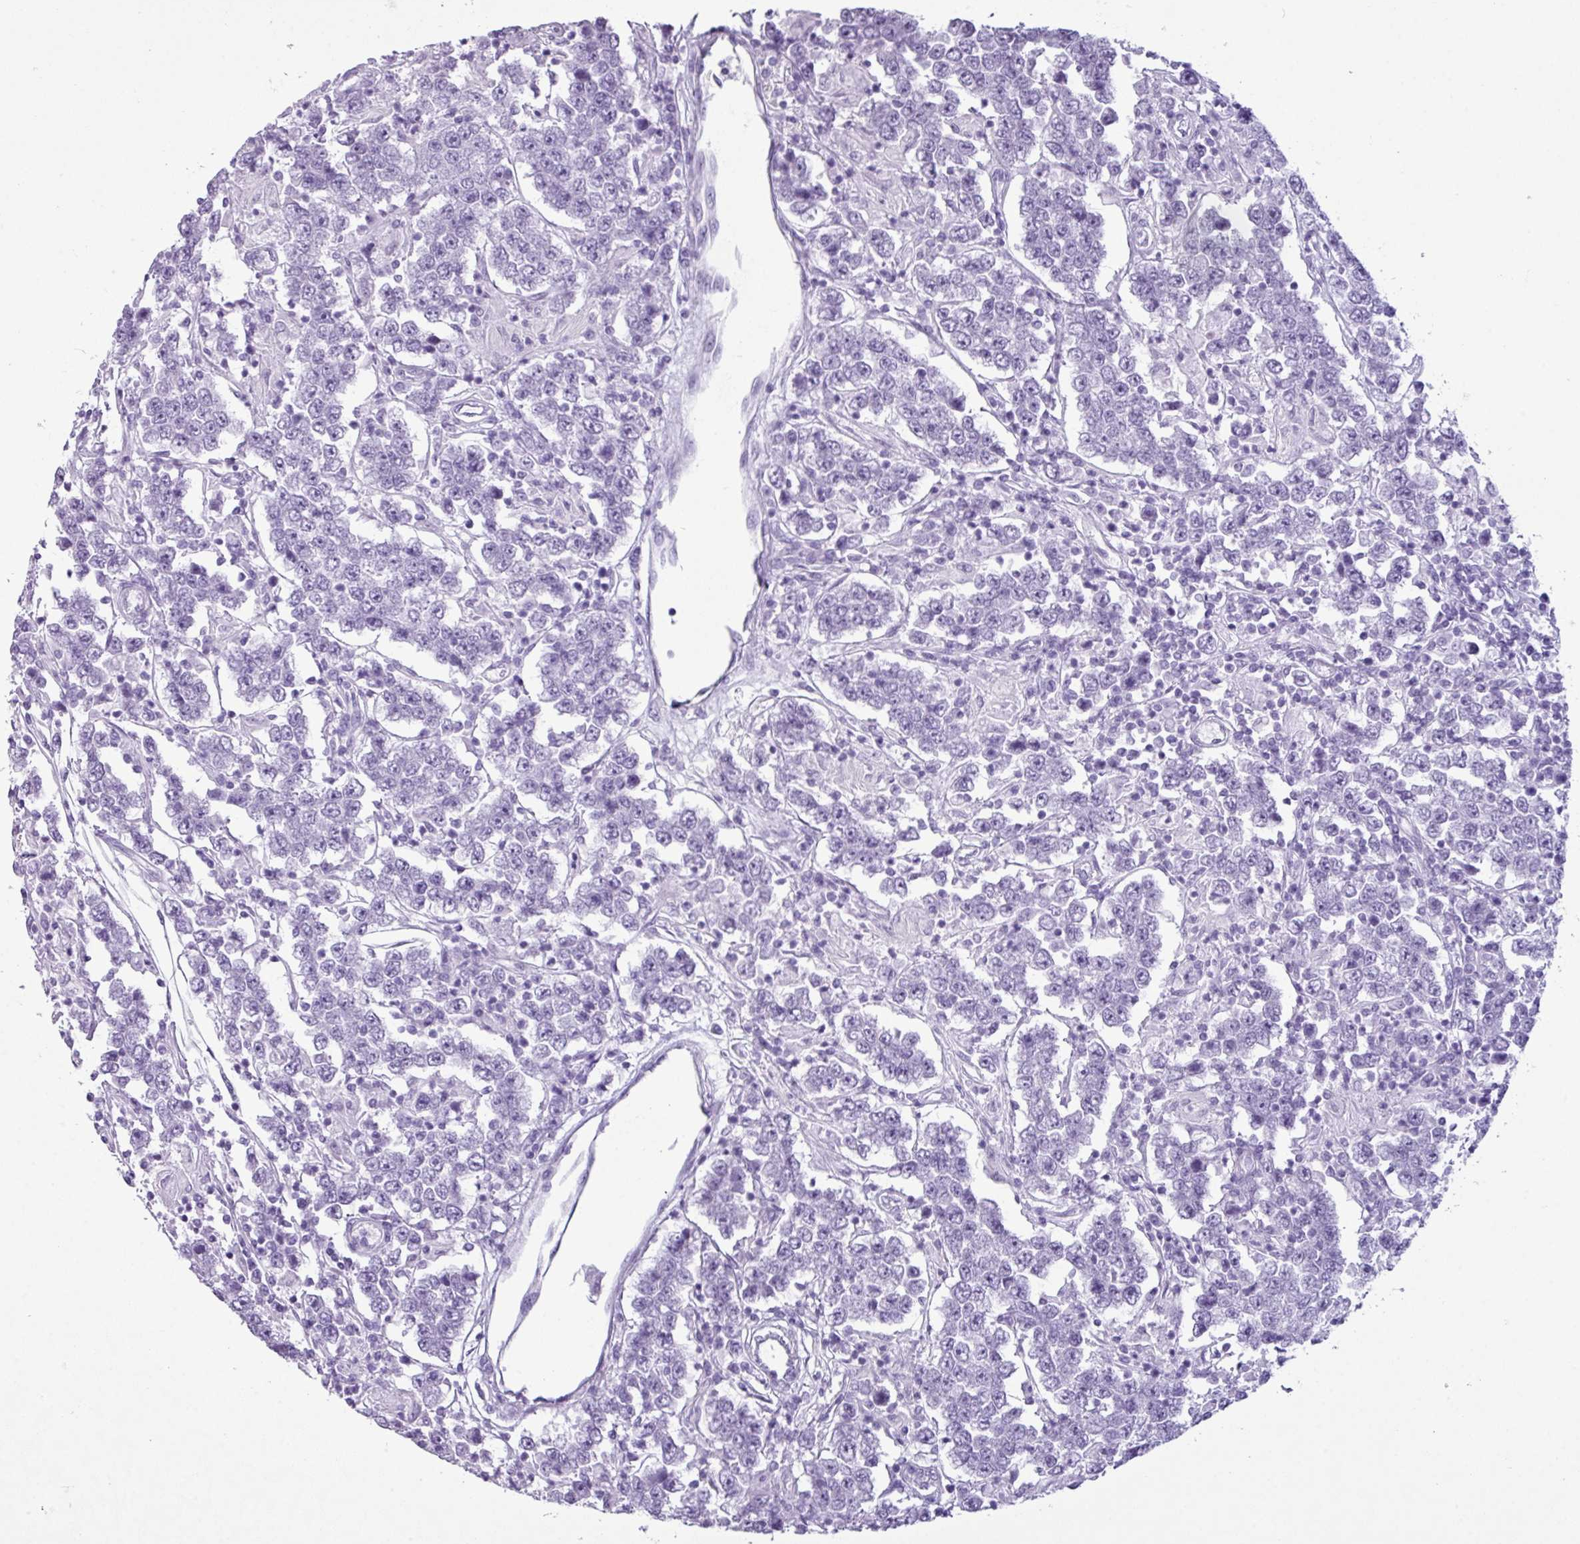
{"staining": {"intensity": "negative", "quantity": "none", "location": "none"}, "tissue": "testis cancer", "cell_type": "Tumor cells", "image_type": "cancer", "snomed": [{"axis": "morphology", "description": "Normal tissue, NOS"}, {"axis": "morphology", "description": "Urothelial carcinoma, High grade"}, {"axis": "morphology", "description": "Seminoma, NOS"}, {"axis": "morphology", "description": "Carcinoma, Embryonal, NOS"}, {"axis": "topography", "description": "Urinary bladder"}, {"axis": "topography", "description": "Testis"}], "caption": "High power microscopy micrograph of an IHC image of testis cancer, revealing no significant expression in tumor cells. (DAB (3,3'-diaminobenzidine) IHC with hematoxylin counter stain).", "gene": "AMY1B", "patient": {"sex": "male", "age": 41}}